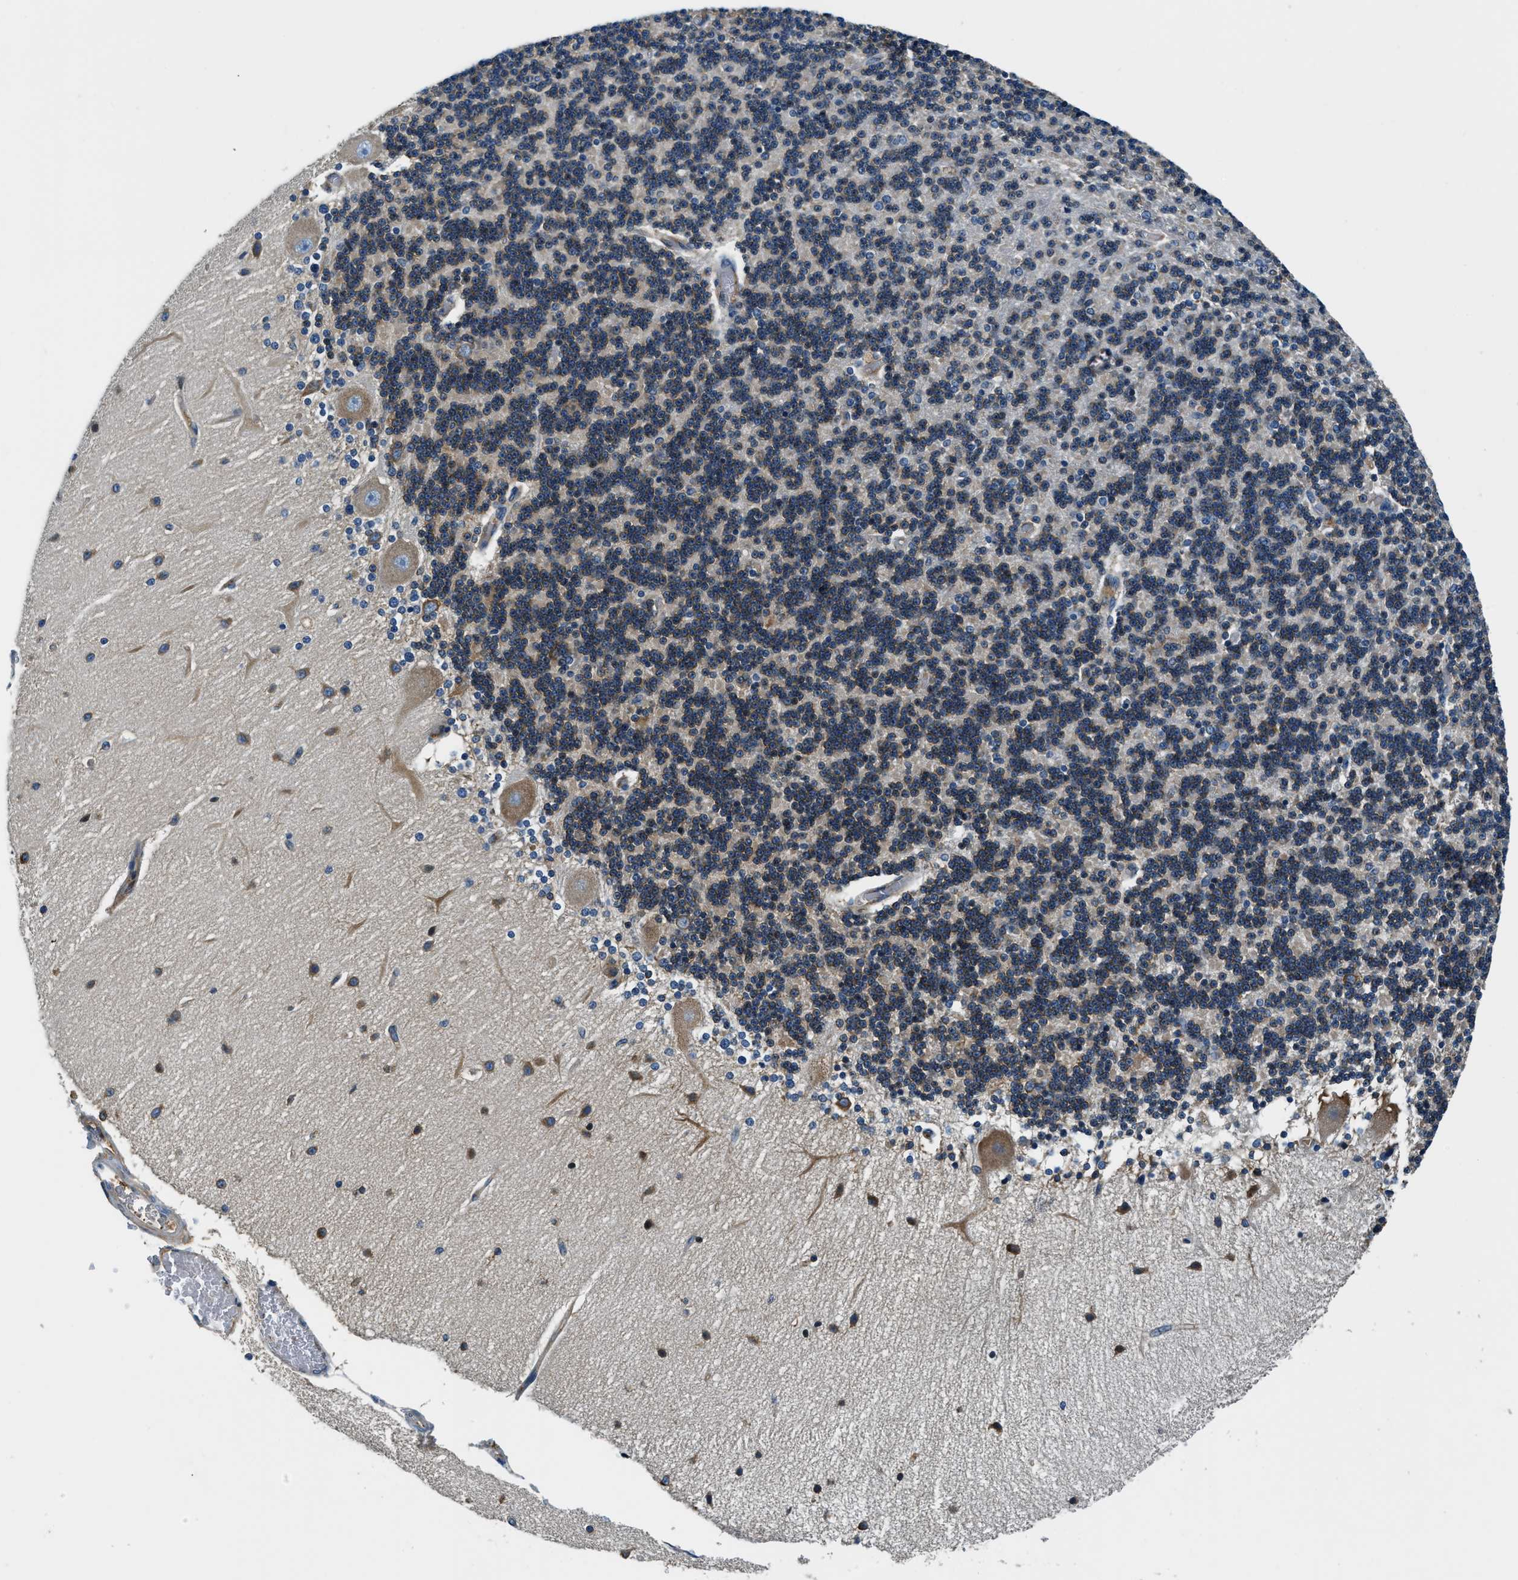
{"staining": {"intensity": "moderate", "quantity": "25%-75%", "location": "cytoplasmic/membranous"}, "tissue": "cerebellum", "cell_type": "Cells in granular layer", "image_type": "normal", "snomed": [{"axis": "morphology", "description": "Normal tissue, NOS"}, {"axis": "topography", "description": "Cerebellum"}], "caption": "A photomicrograph of cerebellum stained for a protein exhibits moderate cytoplasmic/membranous brown staining in cells in granular layer. (DAB = brown stain, brightfield microscopy at high magnification).", "gene": "EEA1", "patient": {"sex": "female", "age": 54}}